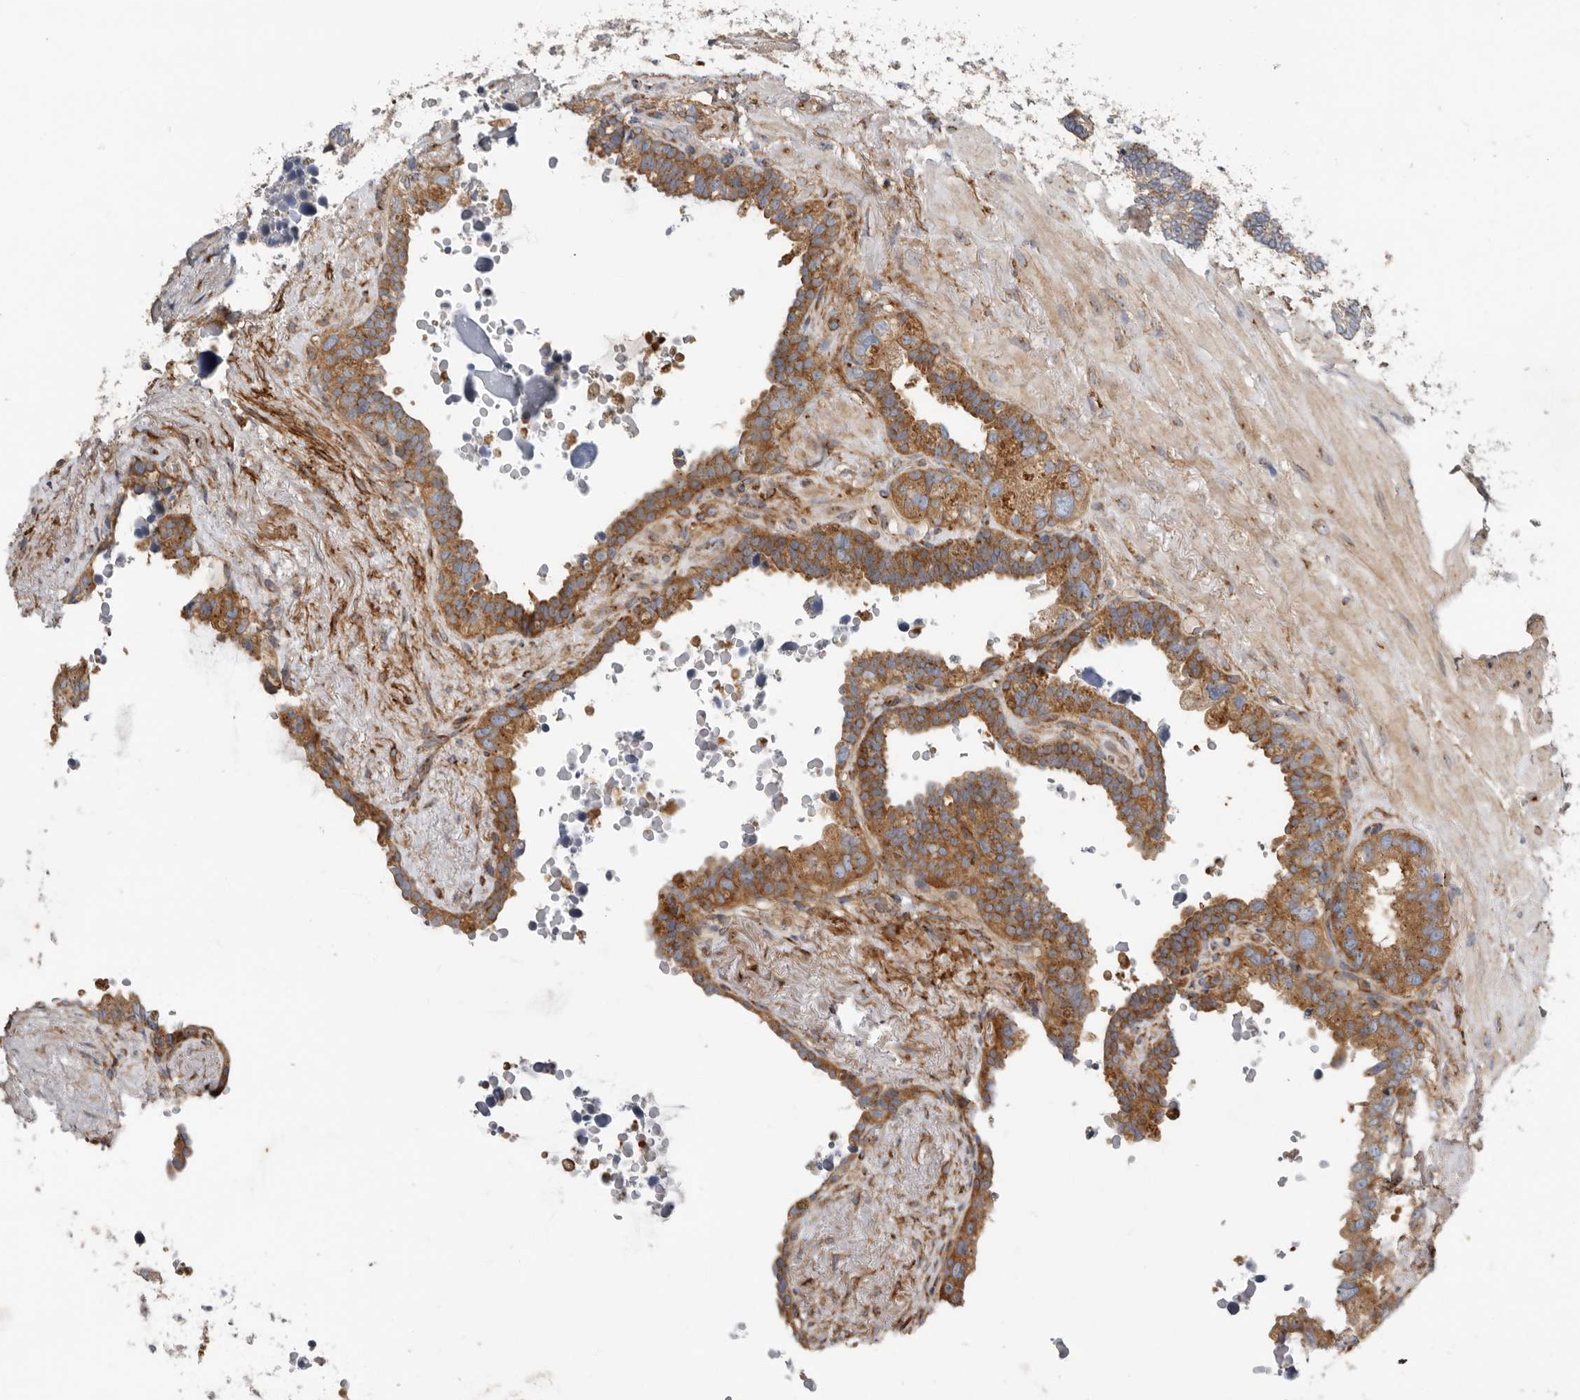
{"staining": {"intensity": "moderate", "quantity": ">75%", "location": "cytoplasmic/membranous"}, "tissue": "seminal vesicle", "cell_type": "Glandular cells", "image_type": "normal", "snomed": [{"axis": "morphology", "description": "Normal tissue, NOS"}, {"axis": "topography", "description": "Seminal veicle"}], "caption": "A photomicrograph of seminal vesicle stained for a protein reveals moderate cytoplasmic/membranous brown staining in glandular cells. Nuclei are stained in blue.", "gene": "LUZP1", "patient": {"sex": "male", "age": 80}}